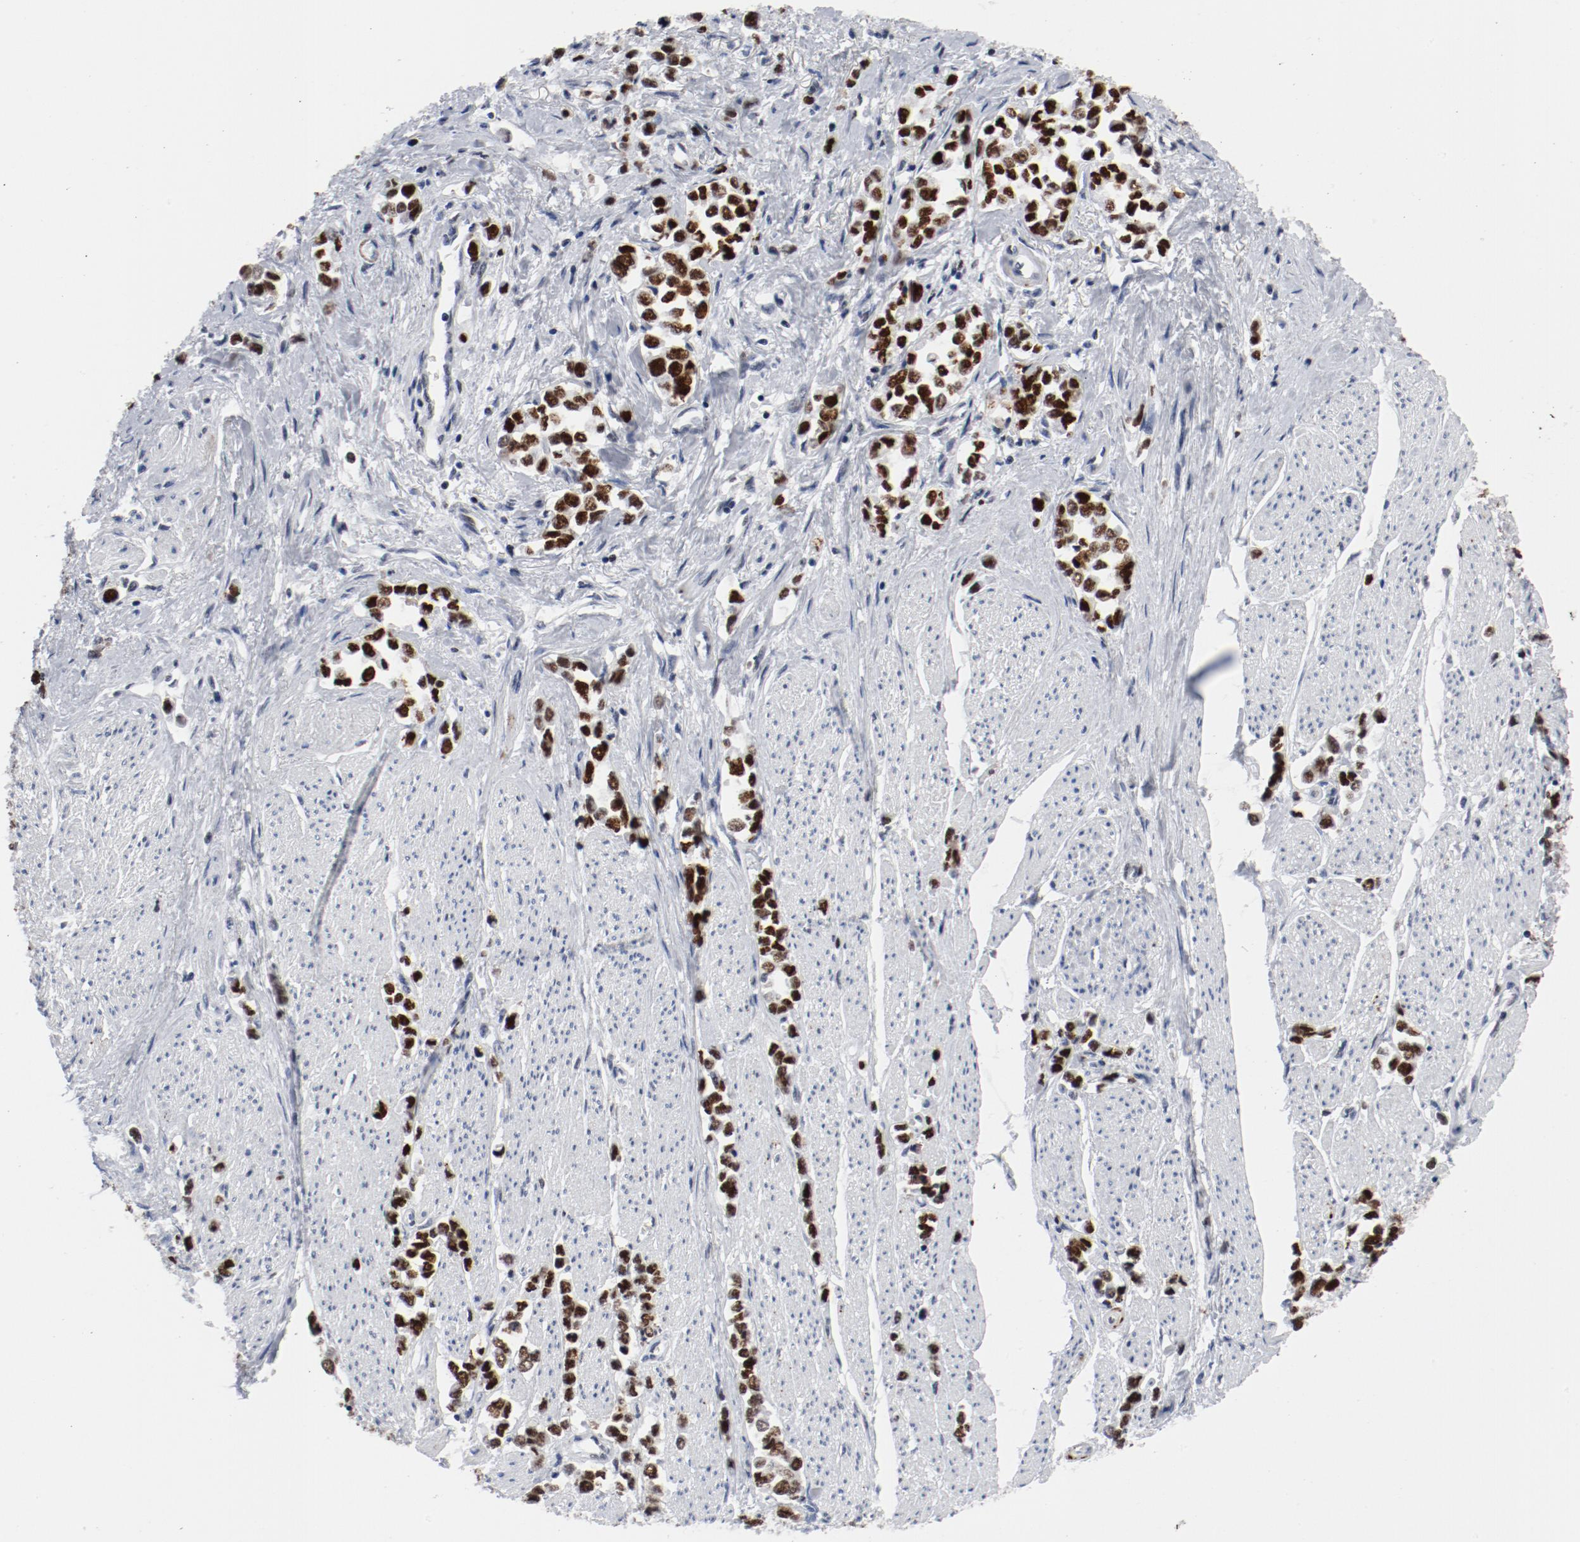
{"staining": {"intensity": "strong", "quantity": ">75%", "location": "nuclear"}, "tissue": "stomach cancer", "cell_type": "Tumor cells", "image_type": "cancer", "snomed": [{"axis": "morphology", "description": "Adenocarcinoma, NOS"}, {"axis": "topography", "description": "Stomach, upper"}], "caption": "An IHC image of tumor tissue is shown. Protein staining in brown labels strong nuclear positivity in stomach cancer within tumor cells.", "gene": "POLD1", "patient": {"sex": "male", "age": 76}}